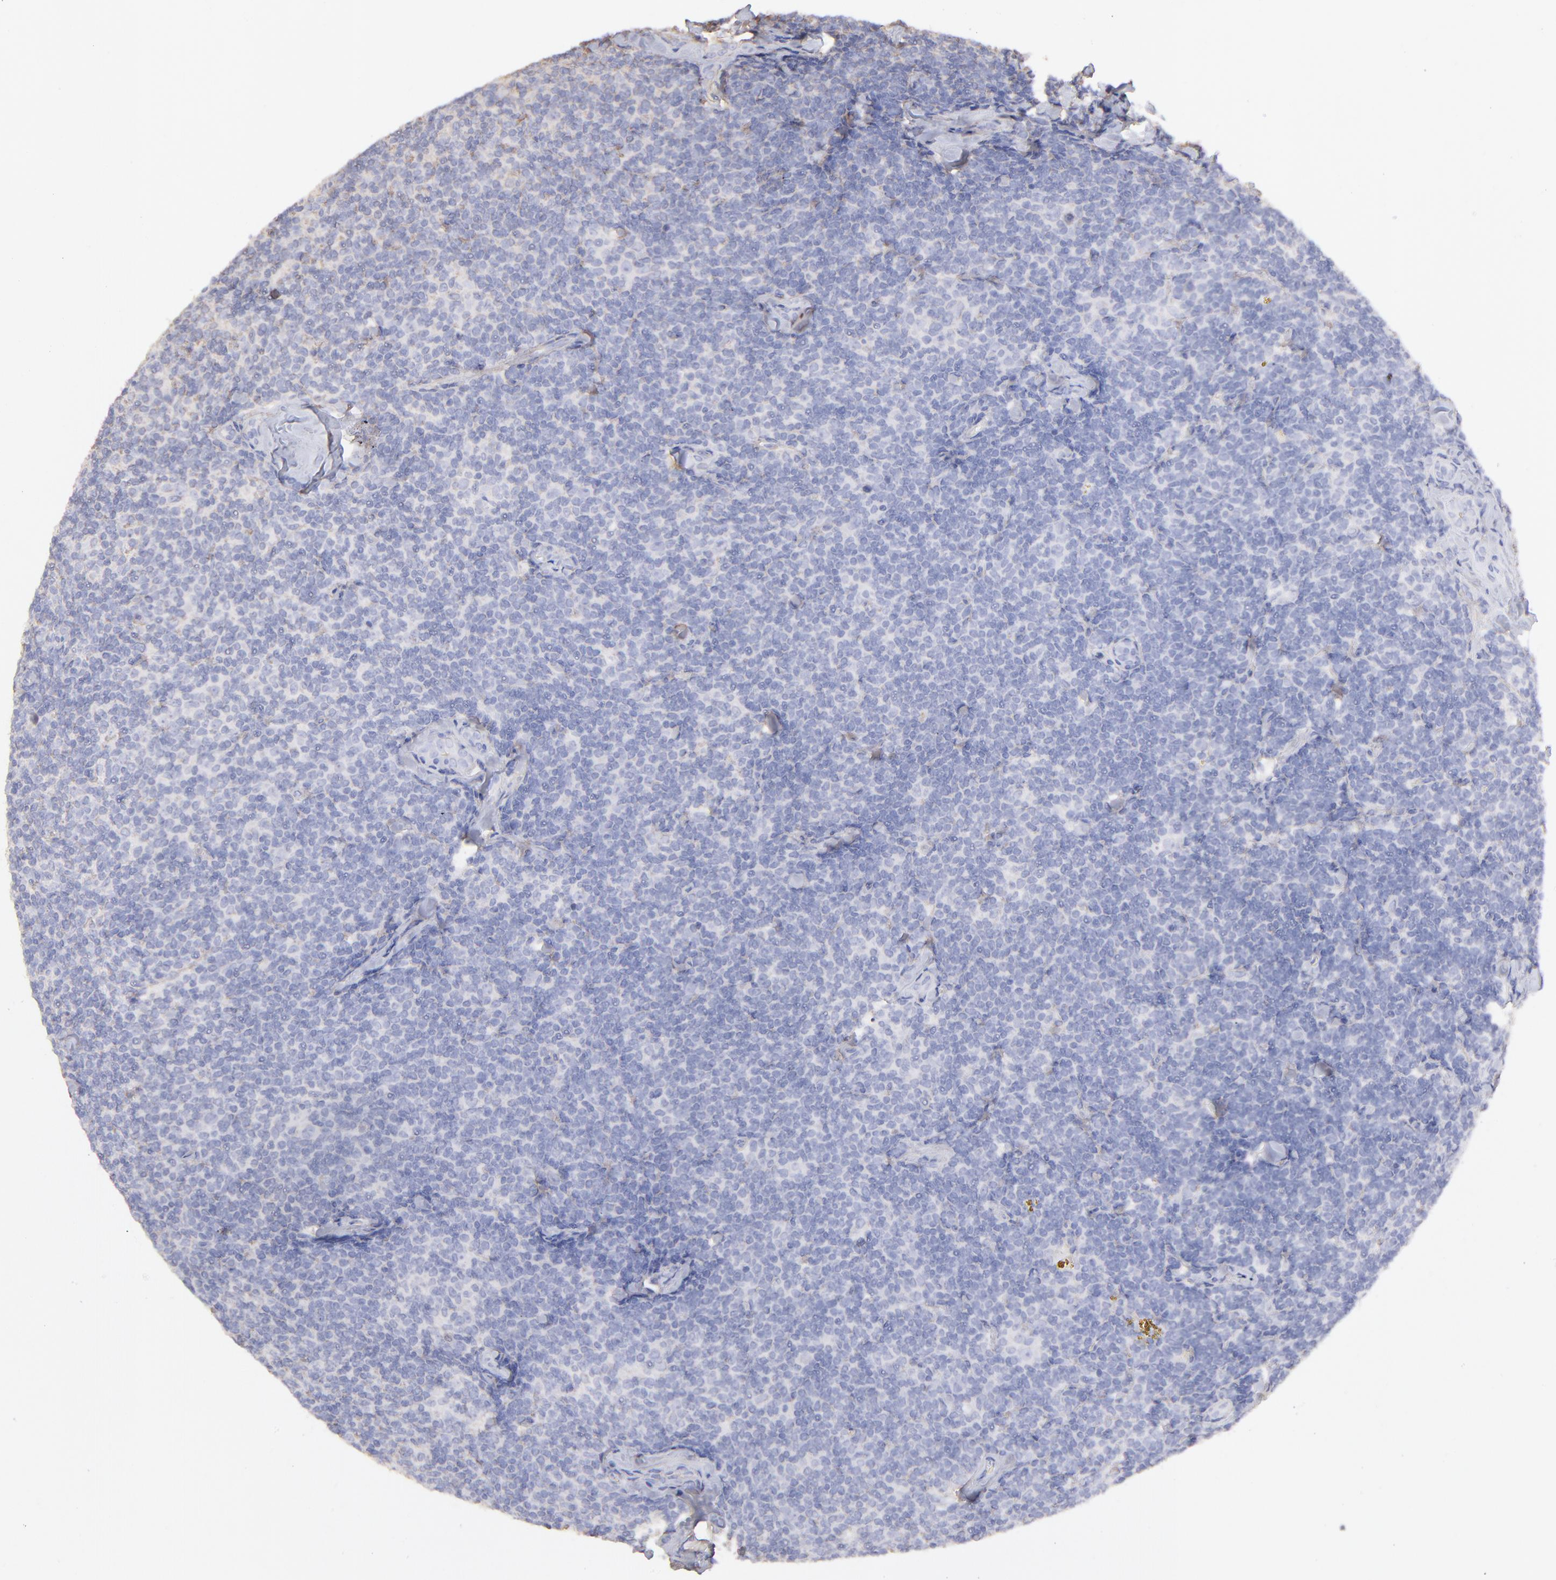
{"staining": {"intensity": "strong", "quantity": ">75%", "location": "cytoplasmic/membranous"}, "tissue": "lymphoma", "cell_type": "Tumor cells", "image_type": "cancer", "snomed": [{"axis": "morphology", "description": "Malignant lymphoma, non-Hodgkin's type, Low grade"}, {"axis": "topography", "description": "Lymph node"}], "caption": "Malignant lymphoma, non-Hodgkin's type (low-grade) stained with a brown dye displays strong cytoplasmic/membranous positive positivity in approximately >75% of tumor cells.", "gene": "MAP2K2", "patient": {"sex": "female", "age": 56}}